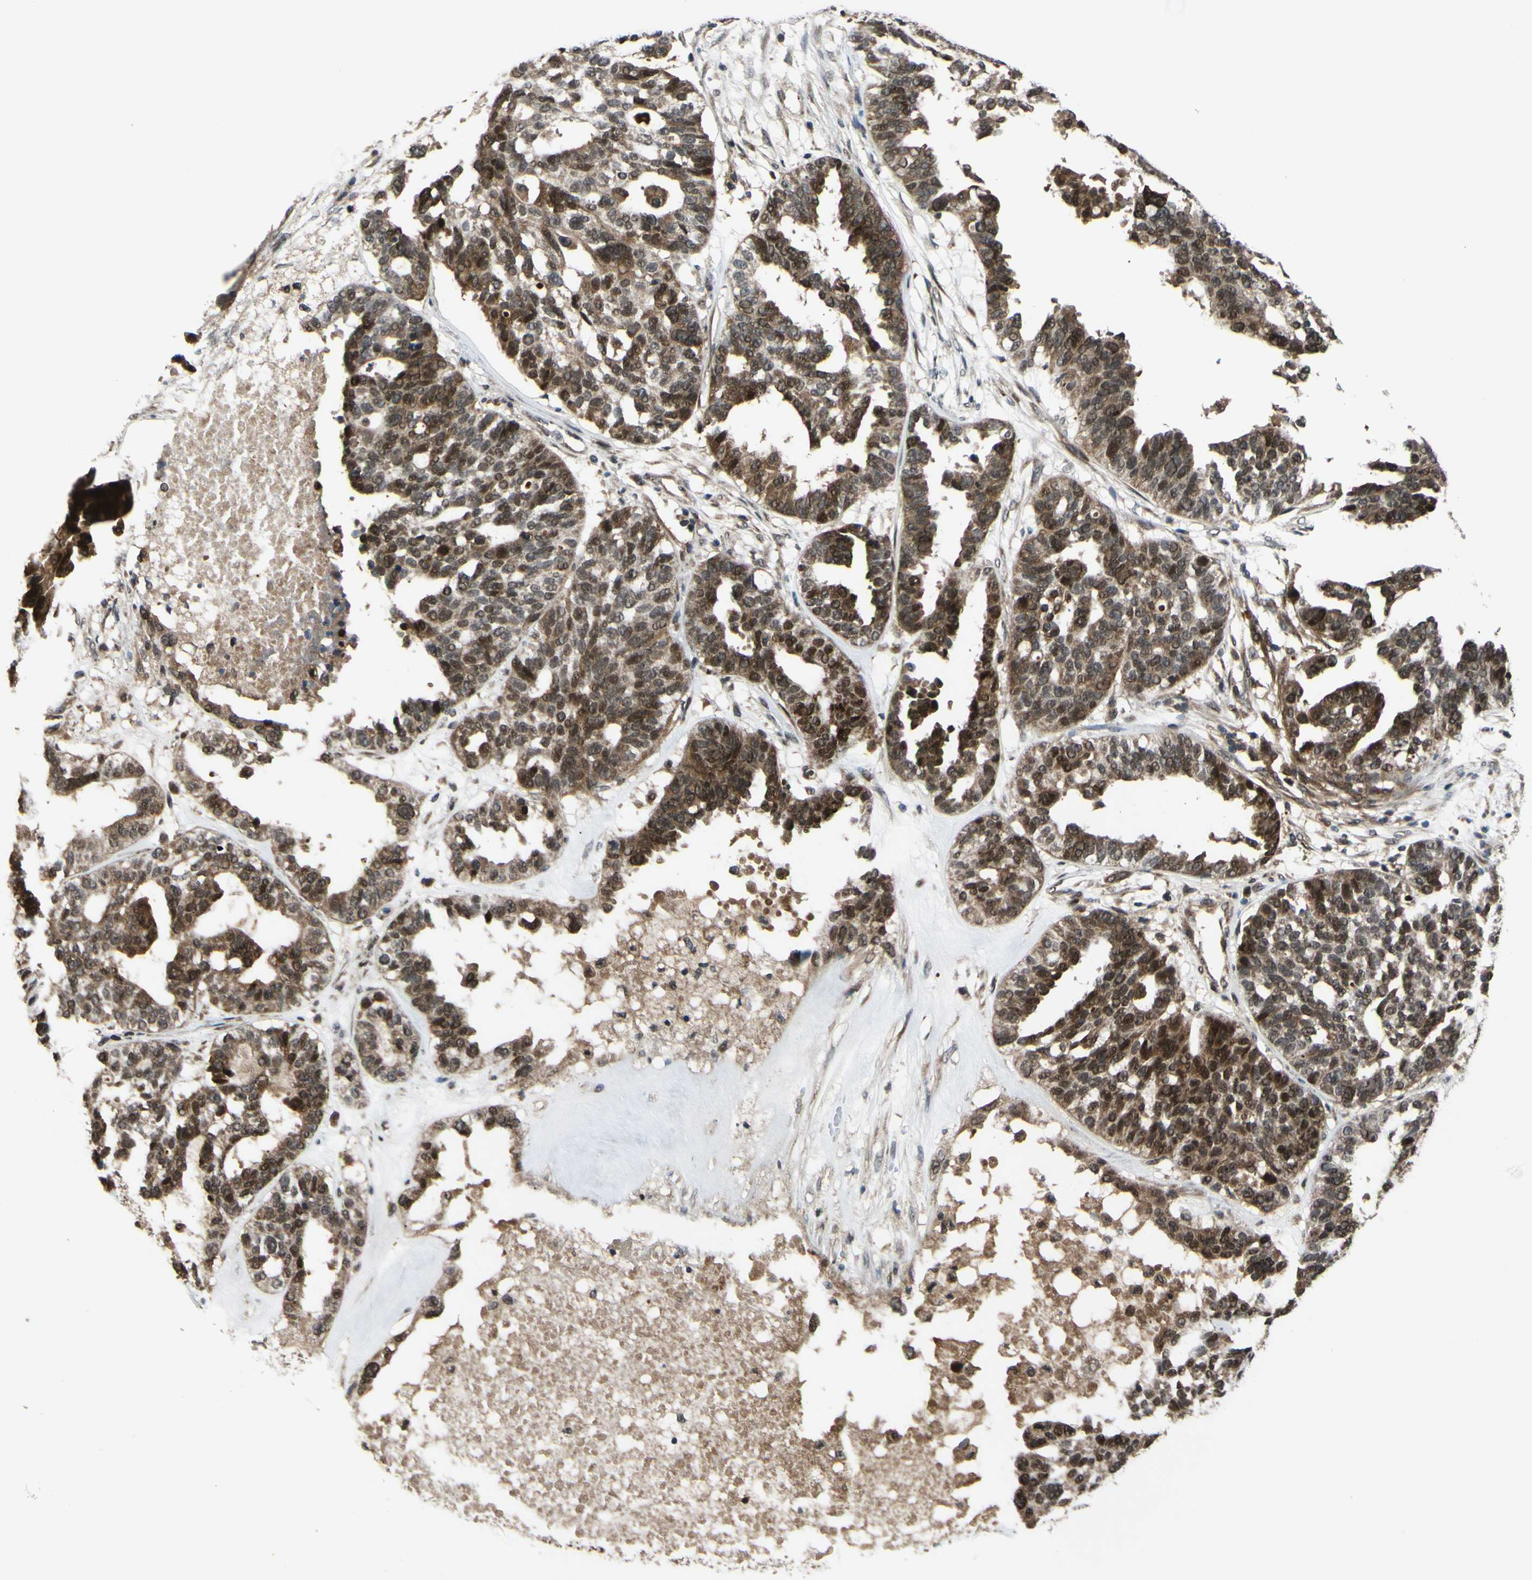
{"staining": {"intensity": "strong", "quantity": "25%-75%", "location": "cytoplasmic/membranous,nuclear"}, "tissue": "ovarian cancer", "cell_type": "Tumor cells", "image_type": "cancer", "snomed": [{"axis": "morphology", "description": "Cystadenocarcinoma, serous, NOS"}, {"axis": "topography", "description": "Ovary"}], "caption": "Protein staining by immunohistochemistry (IHC) shows strong cytoplasmic/membranous and nuclear expression in about 25%-75% of tumor cells in serous cystadenocarcinoma (ovarian).", "gene": "ABCC8", "patient": {"sex": "female", "age": 59}}